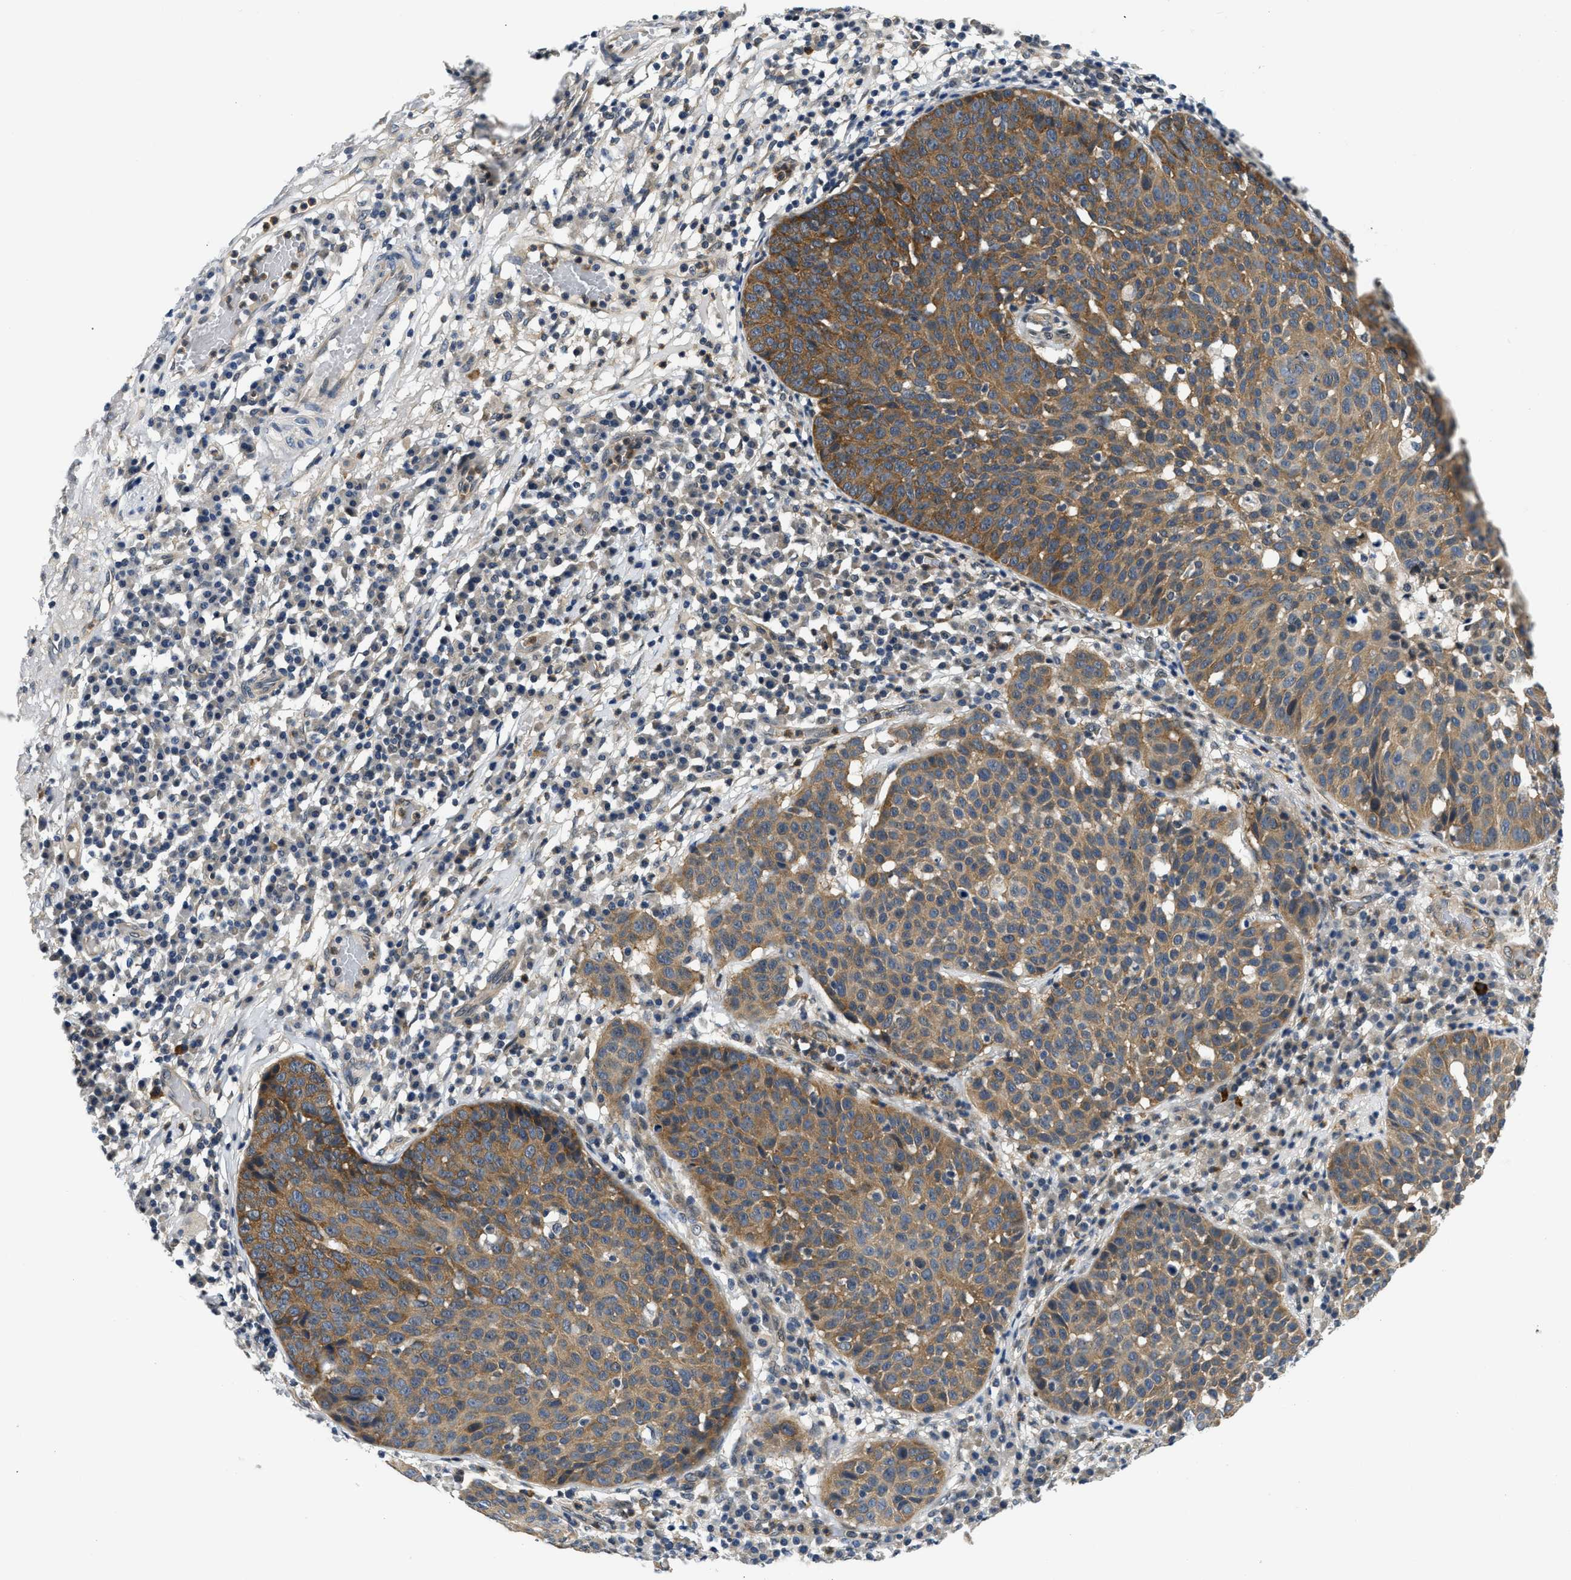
{"staining": {"intensity": "moderate", "quantity": ">75%", "location": "cytoplasmic/membranous"}, "tissue": "skin cancer", "cell_type": "Tumor cells", "image_type": "cancer", "snomed": [{"axis": "morphology", "description": "Squamous cell carcinoma in situ, NOS"}, {"axis": "morphology", "description": "Squamous cell carcinoma, NOS"}, {"axis": "topography", "description": "Skin"}], "caption": "Human squamous cell carcinoma in situ (skin) stained with a protein marker exhibits moderate staining in tumor cells.", "gene": "SMAD4", "patient": {"sex": "male", "age": 93}}